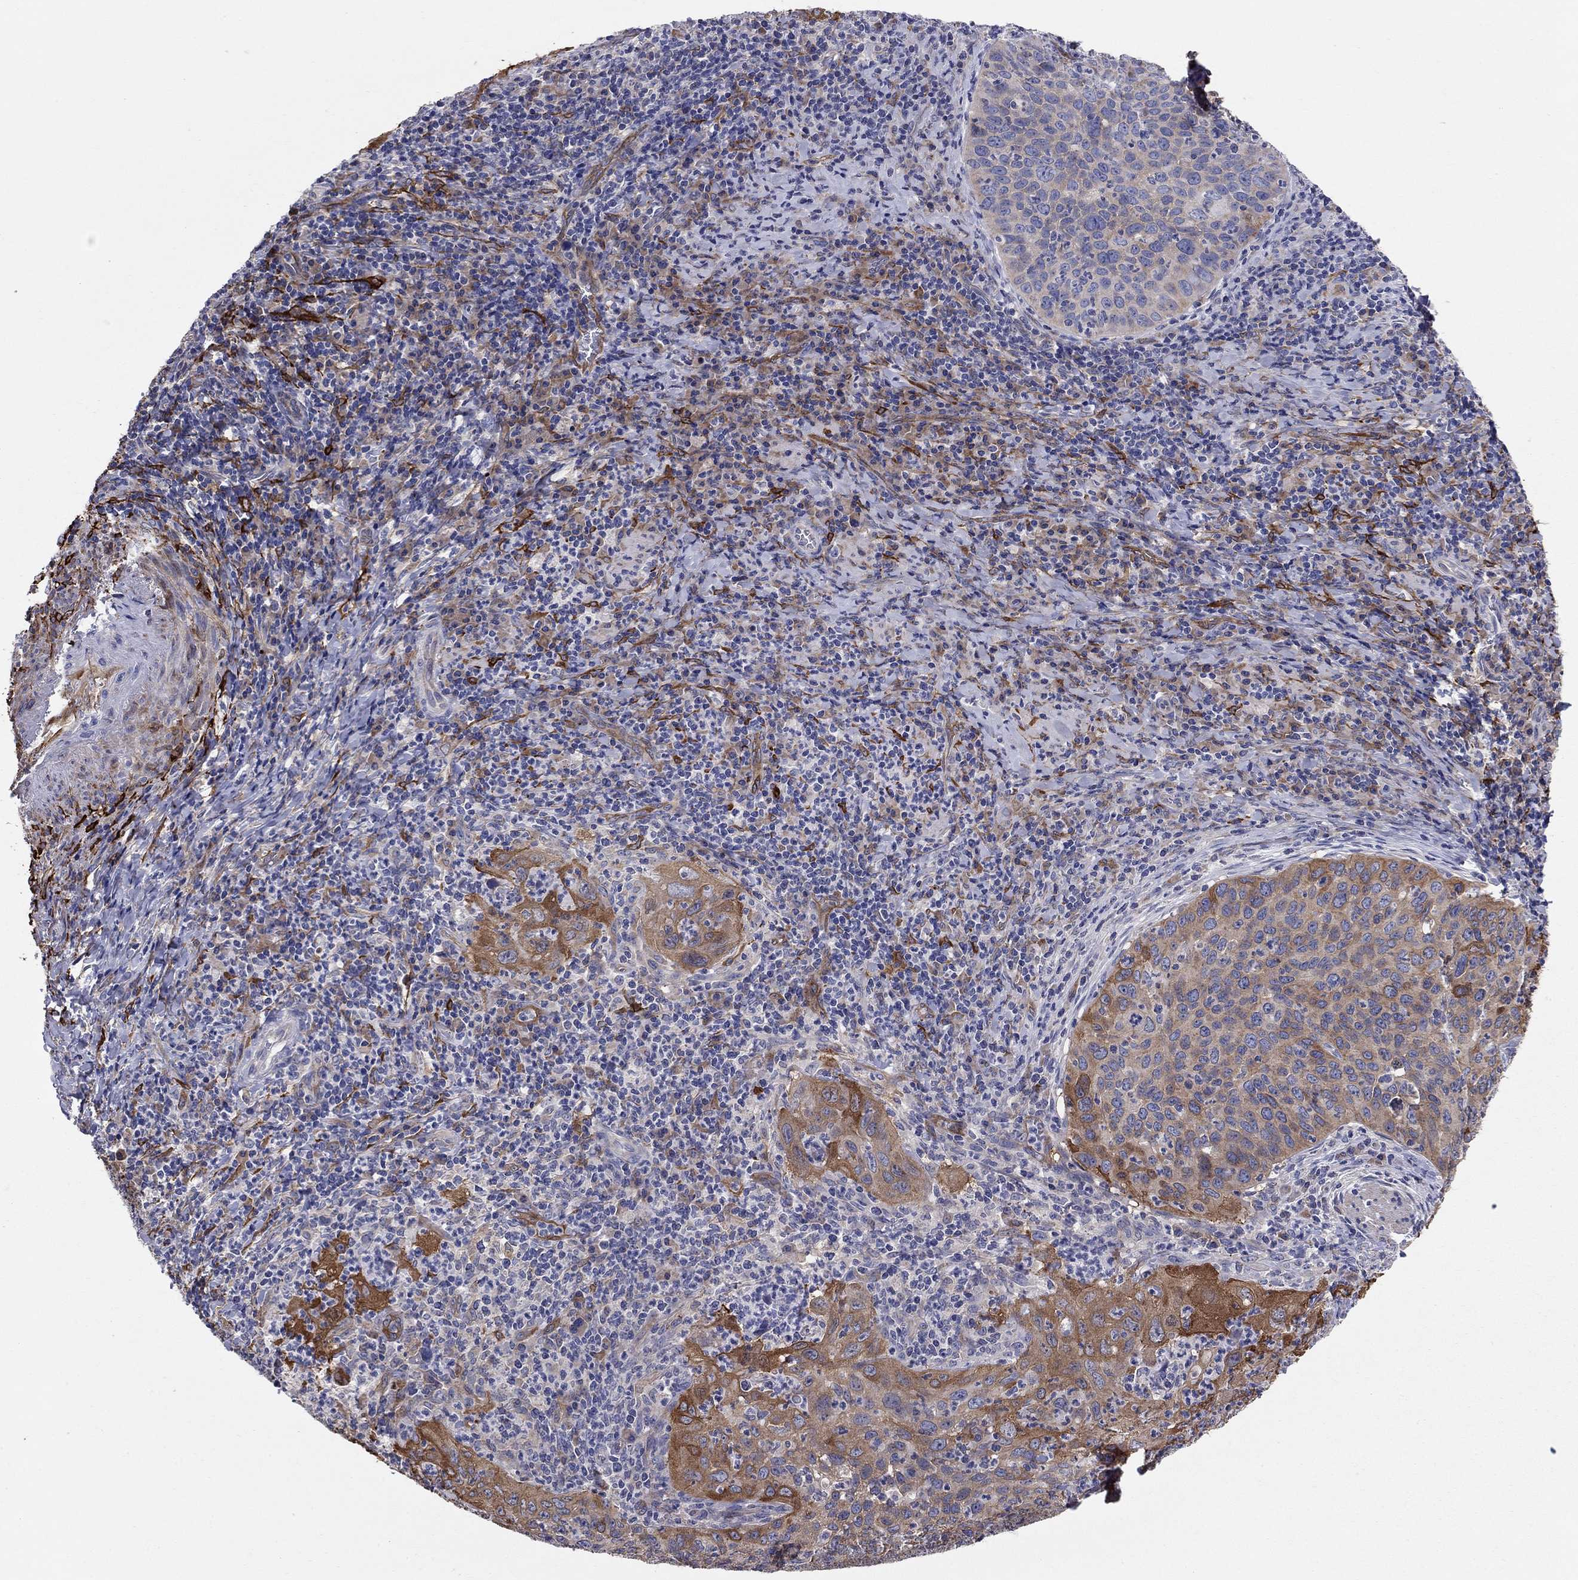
{"staining": {"intensity": "strong", "quantity": "<25%", "location": "cytoplasmic/membranous"}, "tissue": "cervical cancer", "cell_type": "Tumor cells", "image_type": "cancer", "snomed": [{"axis": "morphology", "description": "Squamous cell carcinoma, NOS"}, {"axis": "topography", "description": "Cervix"}], "caption": "Human cervical cancer (squamous cell carcinoma) stained with a brown dye demonstrates strong cytoplasmic/membranous positive staining in approximately <25% of tumor cells.", "gene": "EMP2", "patient": {"sex": "female", "age": 26}}